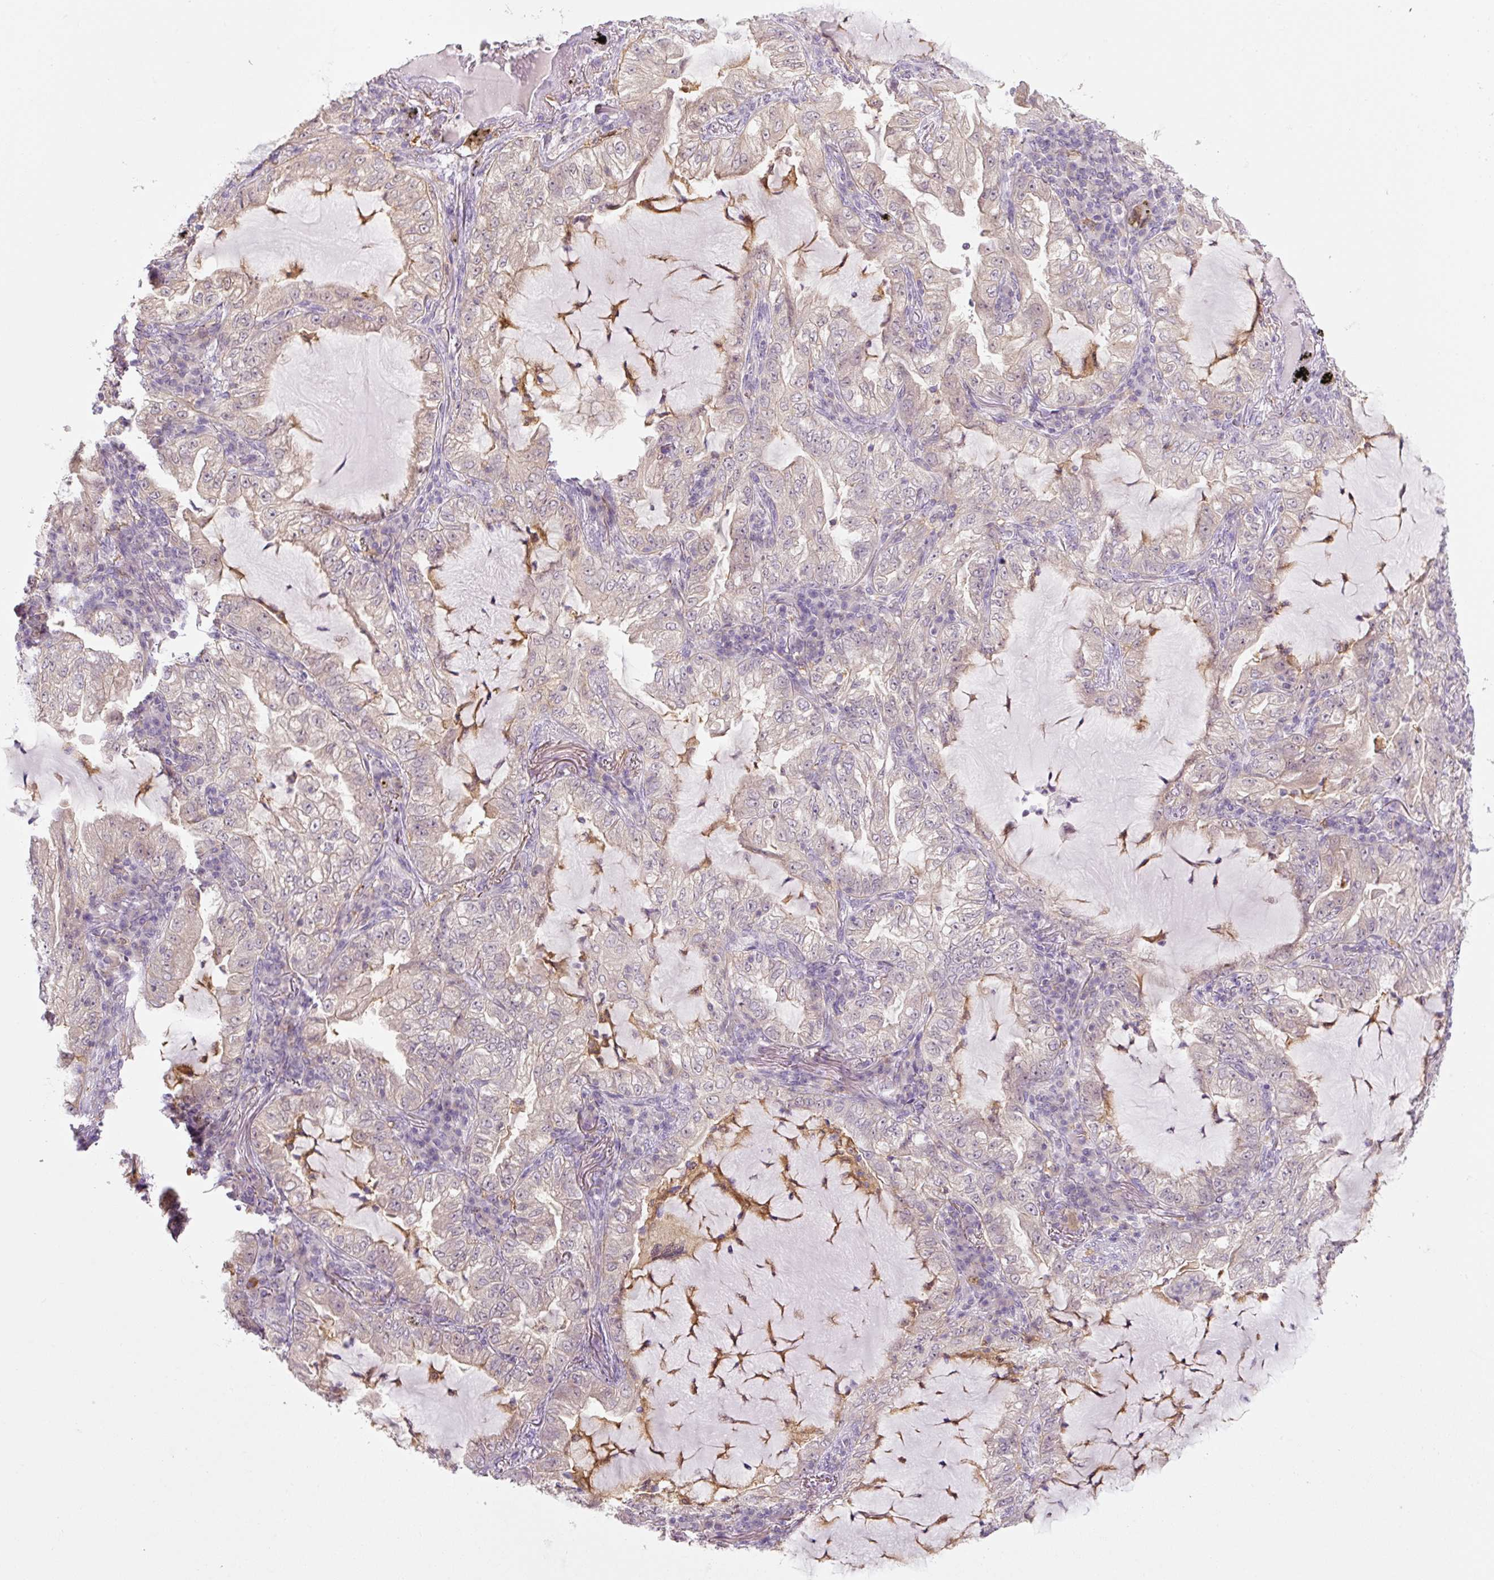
{"staining": {"intensity": "negative", "quantity": "none", "location": "none"}, "tissue": "lung cancer", "cell_type": "Tumor cells", "image_type": "cancer", "snomed": [{"axis": "morphology", "description": "Adenocarcinoma, NOS"}, {"axis": "topography", "description": "Lung"}], "caption": "Immunohistochemical staining of human lung cancer displays no significant expression in tumor cells. (DAB (3,3'-diaminobenzidine) immunohistochemistry visualized using brightfield microscopy, high magnification).", "gene": "SPSB2", "patient": {"sex": "female", "age": 73}}